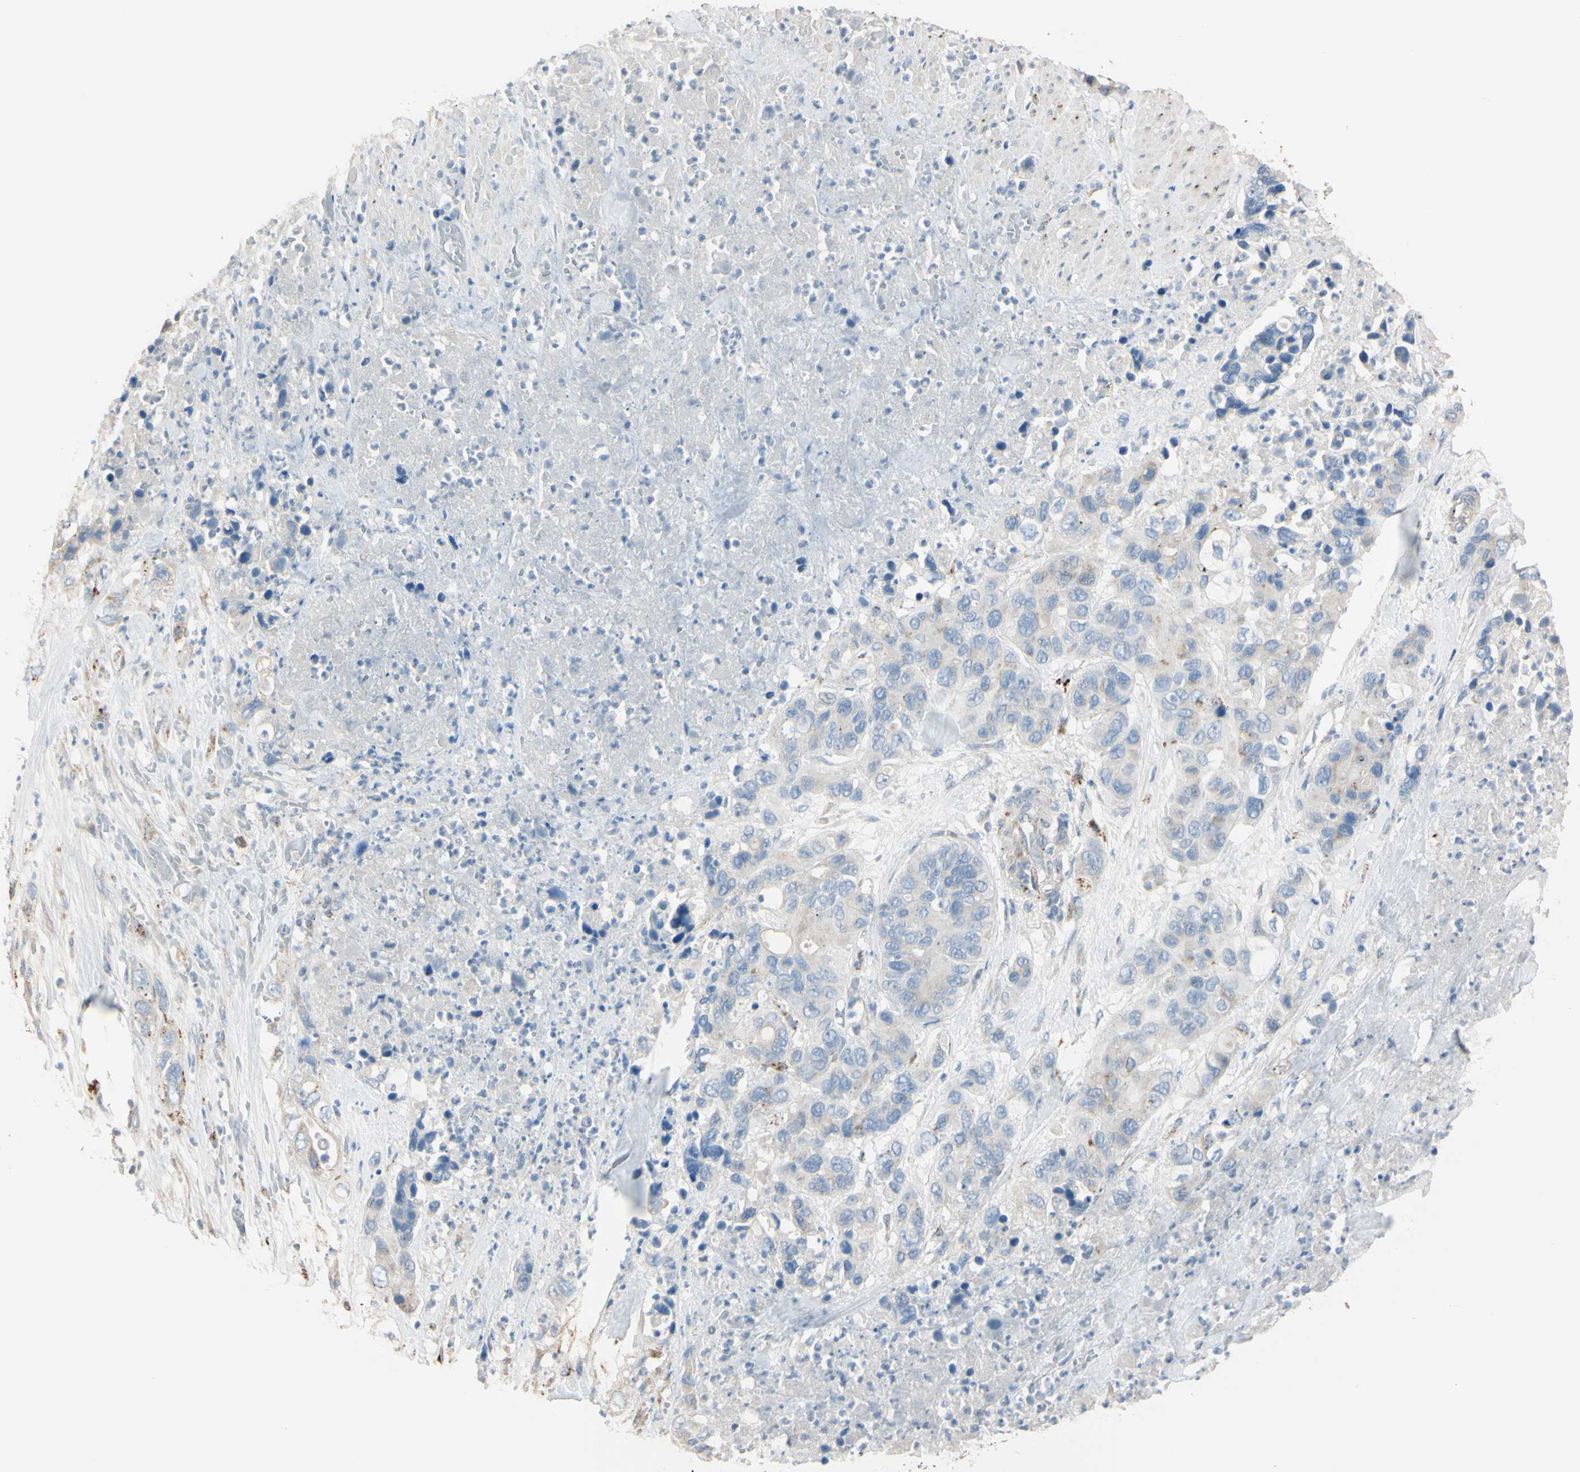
{"staining": {"intensity": "weak", "quantity": ">75%", "location": "cytoplasmic/membranous"}, "tissue": "pancreatic cancer", "cell_type": "Tumor cells", "image_type": "cancer", "snomed": [{"axis": "morphology", "description": "Adenocarcinoma, NOS"}, {"axis": "topography", "description": "Pancreas"}], "caption": "This micrograph displays pancreatic cancer stained with immunohistochemistry to label a protein in brown. The cytoplasmic/membranous of tumor cells show weak positivity for the protein. Nuclei are counter-stained blue.", "gene": "ANGPTL1", "patient": {"sex": "female", "age": 71}}